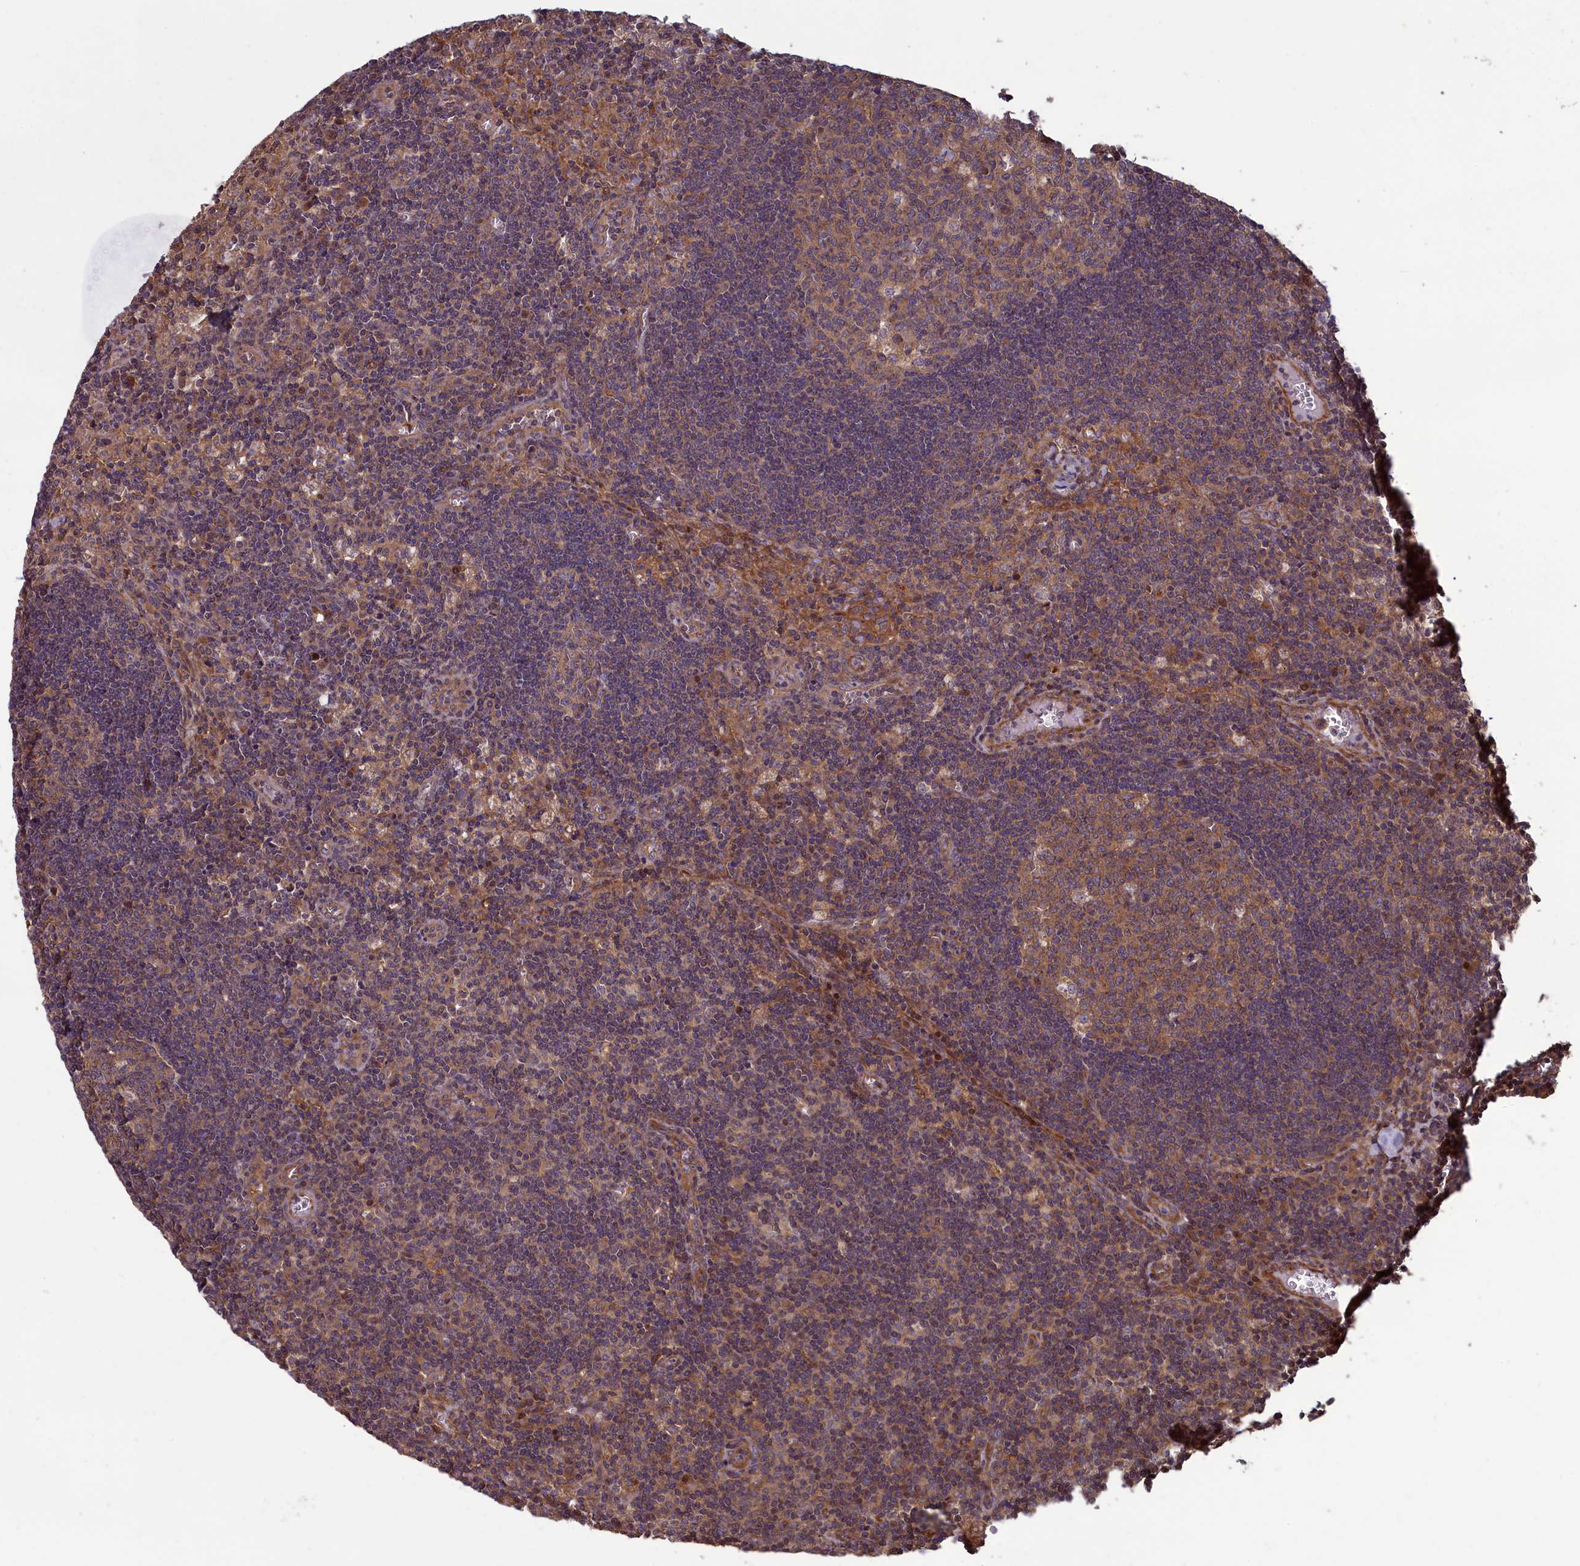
{"staining": {"intensity": "moderate", "quantity": ">75%", "location": "cytoplasmic/membranous"}, "tissue": "lymph node", "cell_type": "Germinal center cells", "image_type": "normal", "snomed": [{"axis": "morphology", "description": "Normal tissue, NOS"}, {"axis": "topography", "description": "Lymph node"}], "caption": "Brown immunohistochemical staining in normal human lymph node displays moderate cytoplasmic/membranous expression in approximately >75% of germinal center cells. (DAB (3,3'-diaminobenzidine) IHC with brightfield microscopy, high magnification).", "gene": "CIAO2B", "patient": {"sex": "male", "age": 58}}